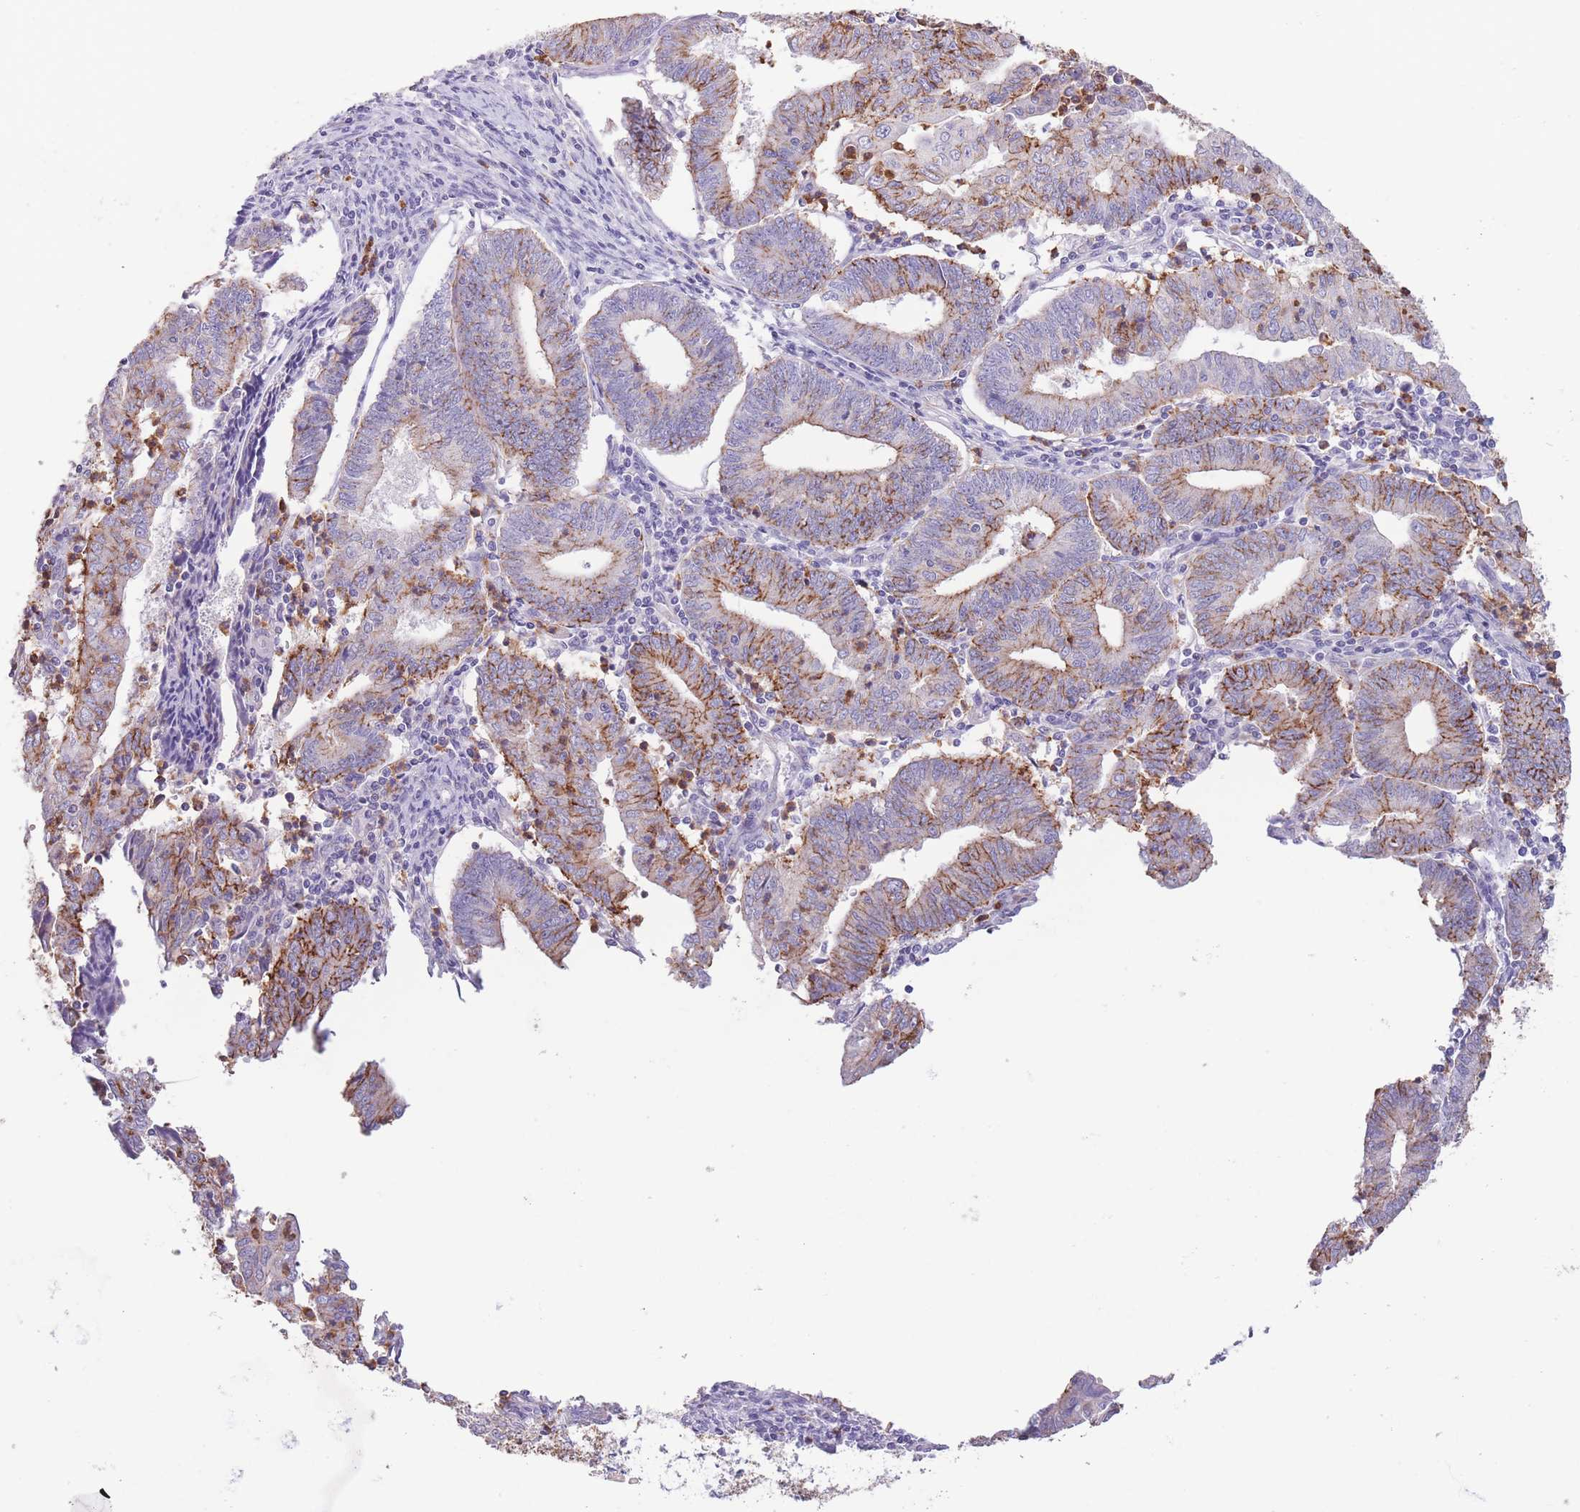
{"staining": {"intensity": "moderate", "quantity": "25%-75%", "location": "cytoplasmic/membranous"}, "tissue": "endometrial cancer", "cell_type": "Tumor cells", "image_type": "cancer", "snomed": [{"axis": "morphology", "description": "Adenocarcinoma, NOS"}, {"axis": "topography", "description": "Endometrium"}], "caption": "Moderate cytoplasmic/membranous positivity for a protein is identified in approximately 25%-75% of tumor cells of endometrial cancer (adenocarcinoma) using immunohistochemistry (IHC).", "gene": "LCLAT1", "patient": {"sex": "female", "age": 60}}